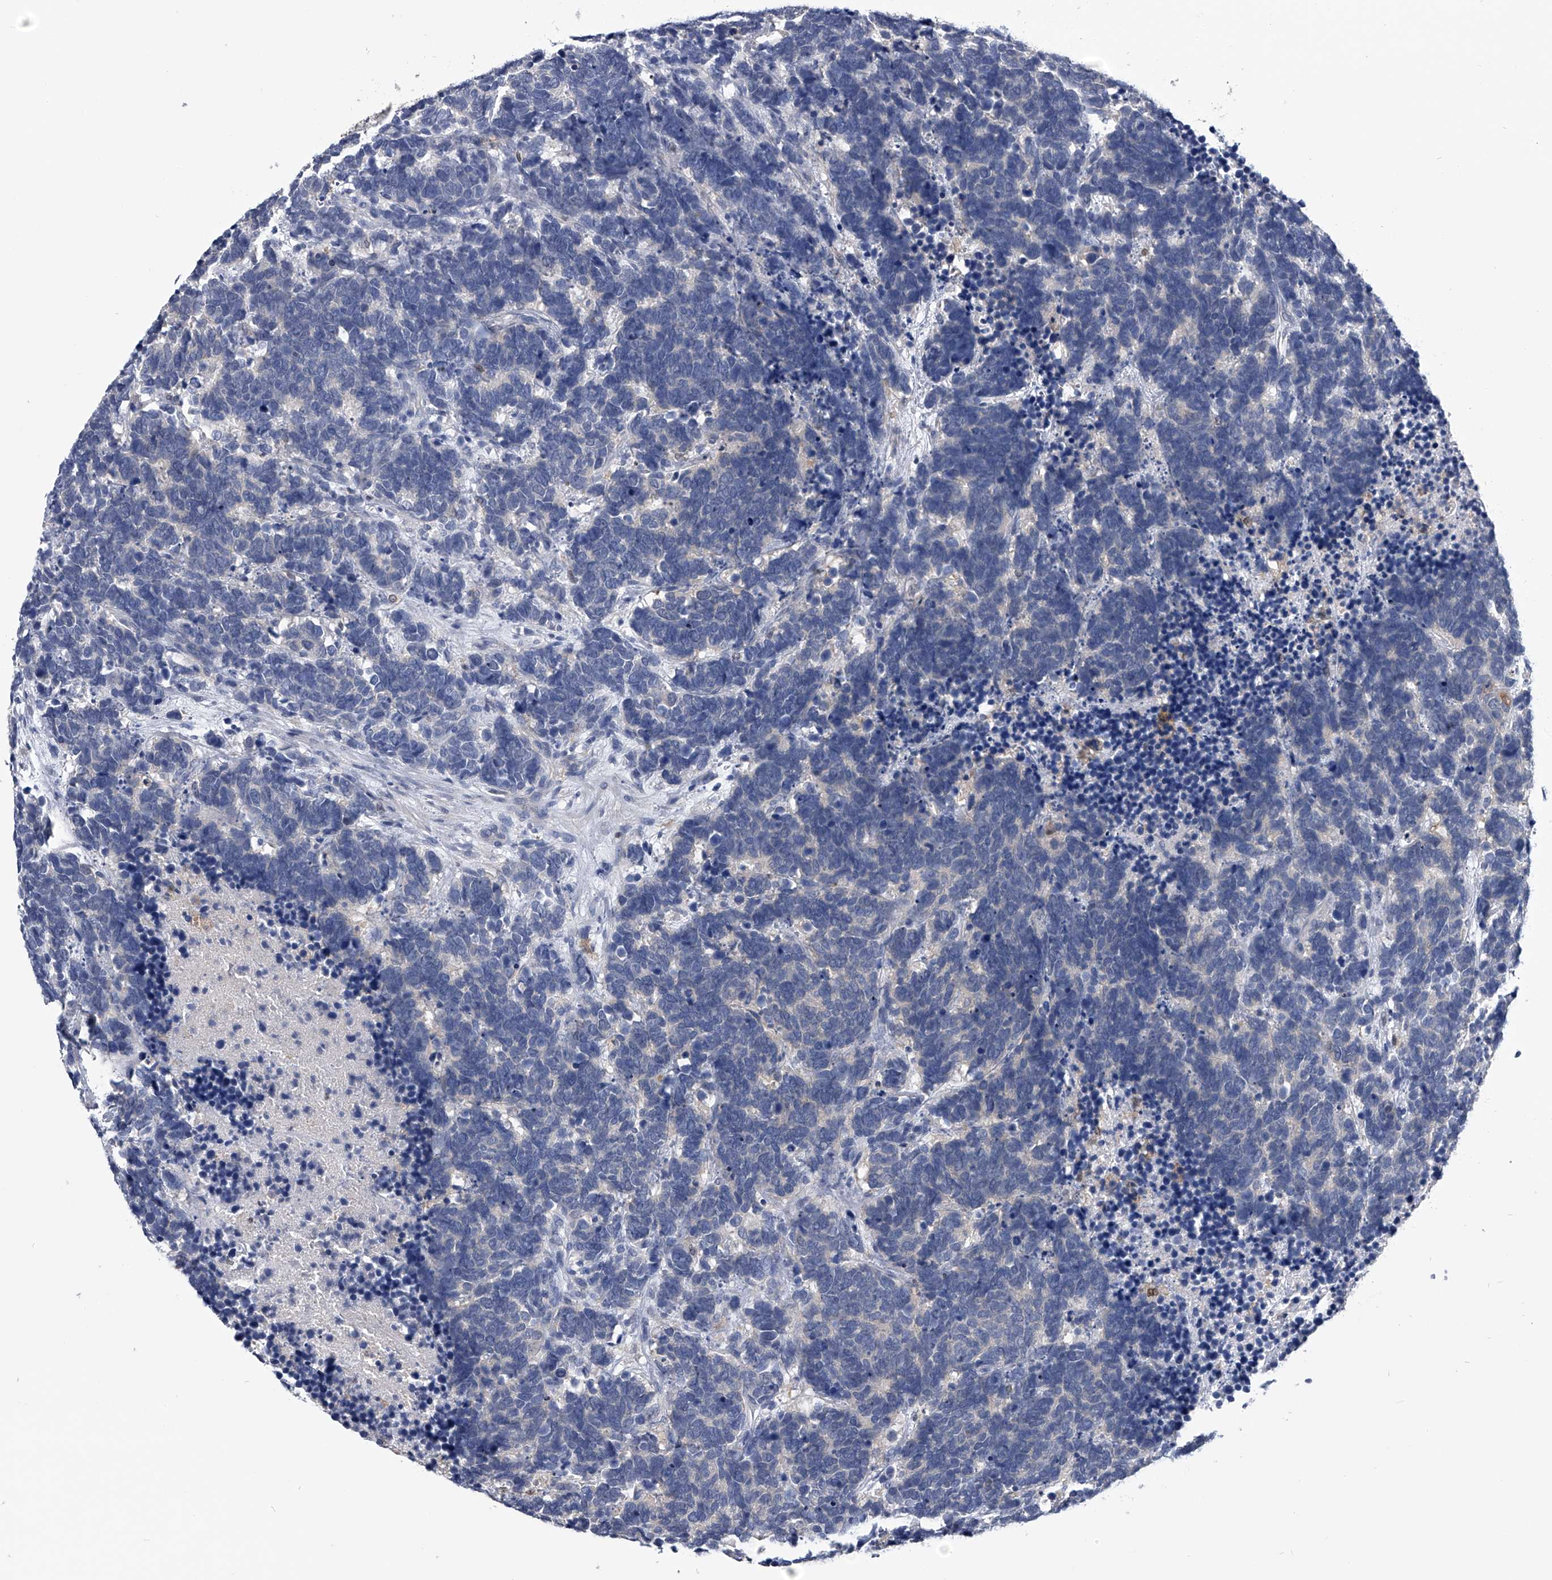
{"staining": {"intensity": "negative", "quantity": "none", "location": "none"}, "tissue": "carcinoid", "cell_type": "Tumor cells", "image_type": "cancer", "snomed": [{"axis": "morphology", "description": "Carcinoma, NOS"}, {"axis": "morphology", "description": "Carcinoid, malignant, NOS"}, {"axis": "topography", "description": "Urinary bladder"}], "caption": "Tumor cells are negative for brown protein staining in carcinoid (malignant). The staining was performed using DAB to visualize the protein expression in brown, while the nuclei were stained in blue with hematoxylin (Magnification: 20x).", "gene": "PDXK", "patient": {"sex": "male", "age": 57}}